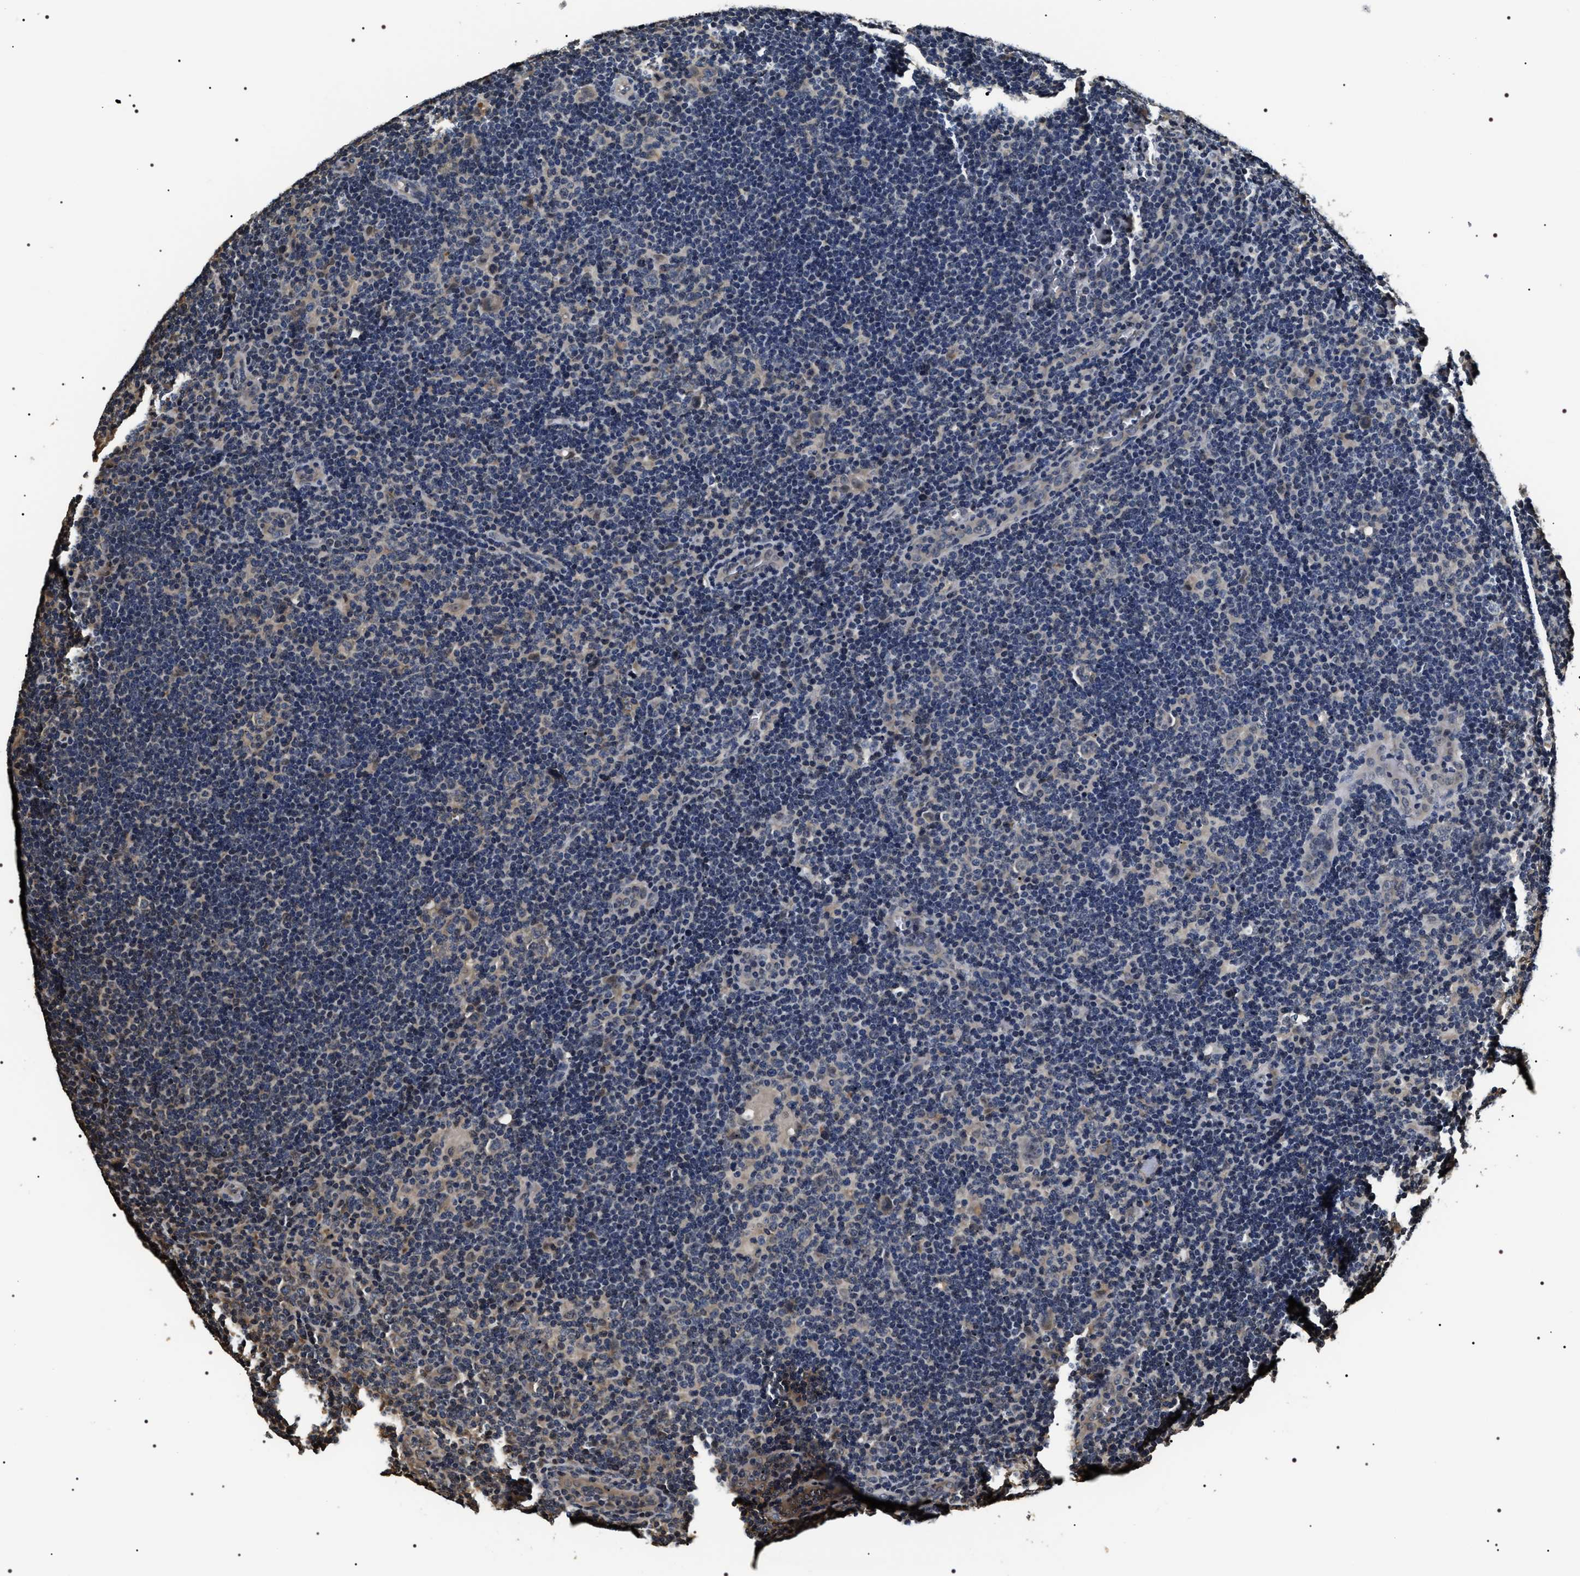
{"staining": {"intensity": "weak", "quantity": "25%-75%", "location": "cytoplasmic/membranous"}, "tissue": "lymphoma", "cell_type": "Tumor cells", "image_type": "cancer", "snomed": [{"axis": "morphology", "description": "Hodgkin's disease, NOS"}, {"axis": "topography", "description": "Lymph node"}], "caption": "IHC staining of lymphoma, which demonstrates low levels of weak cytoplasmic/membranous positivity in about 25%-75% of tumor cells indicating weak cytoplasmic/membranous protein staining. The staining was performed using DAB (3,3'-diaminobenzidine) (brown) for protein detection and nuclei were counterstained in hematoxylin (blue).", "gene": "ARHGAP22", "patient": {"sex": "female", "age": 57}}